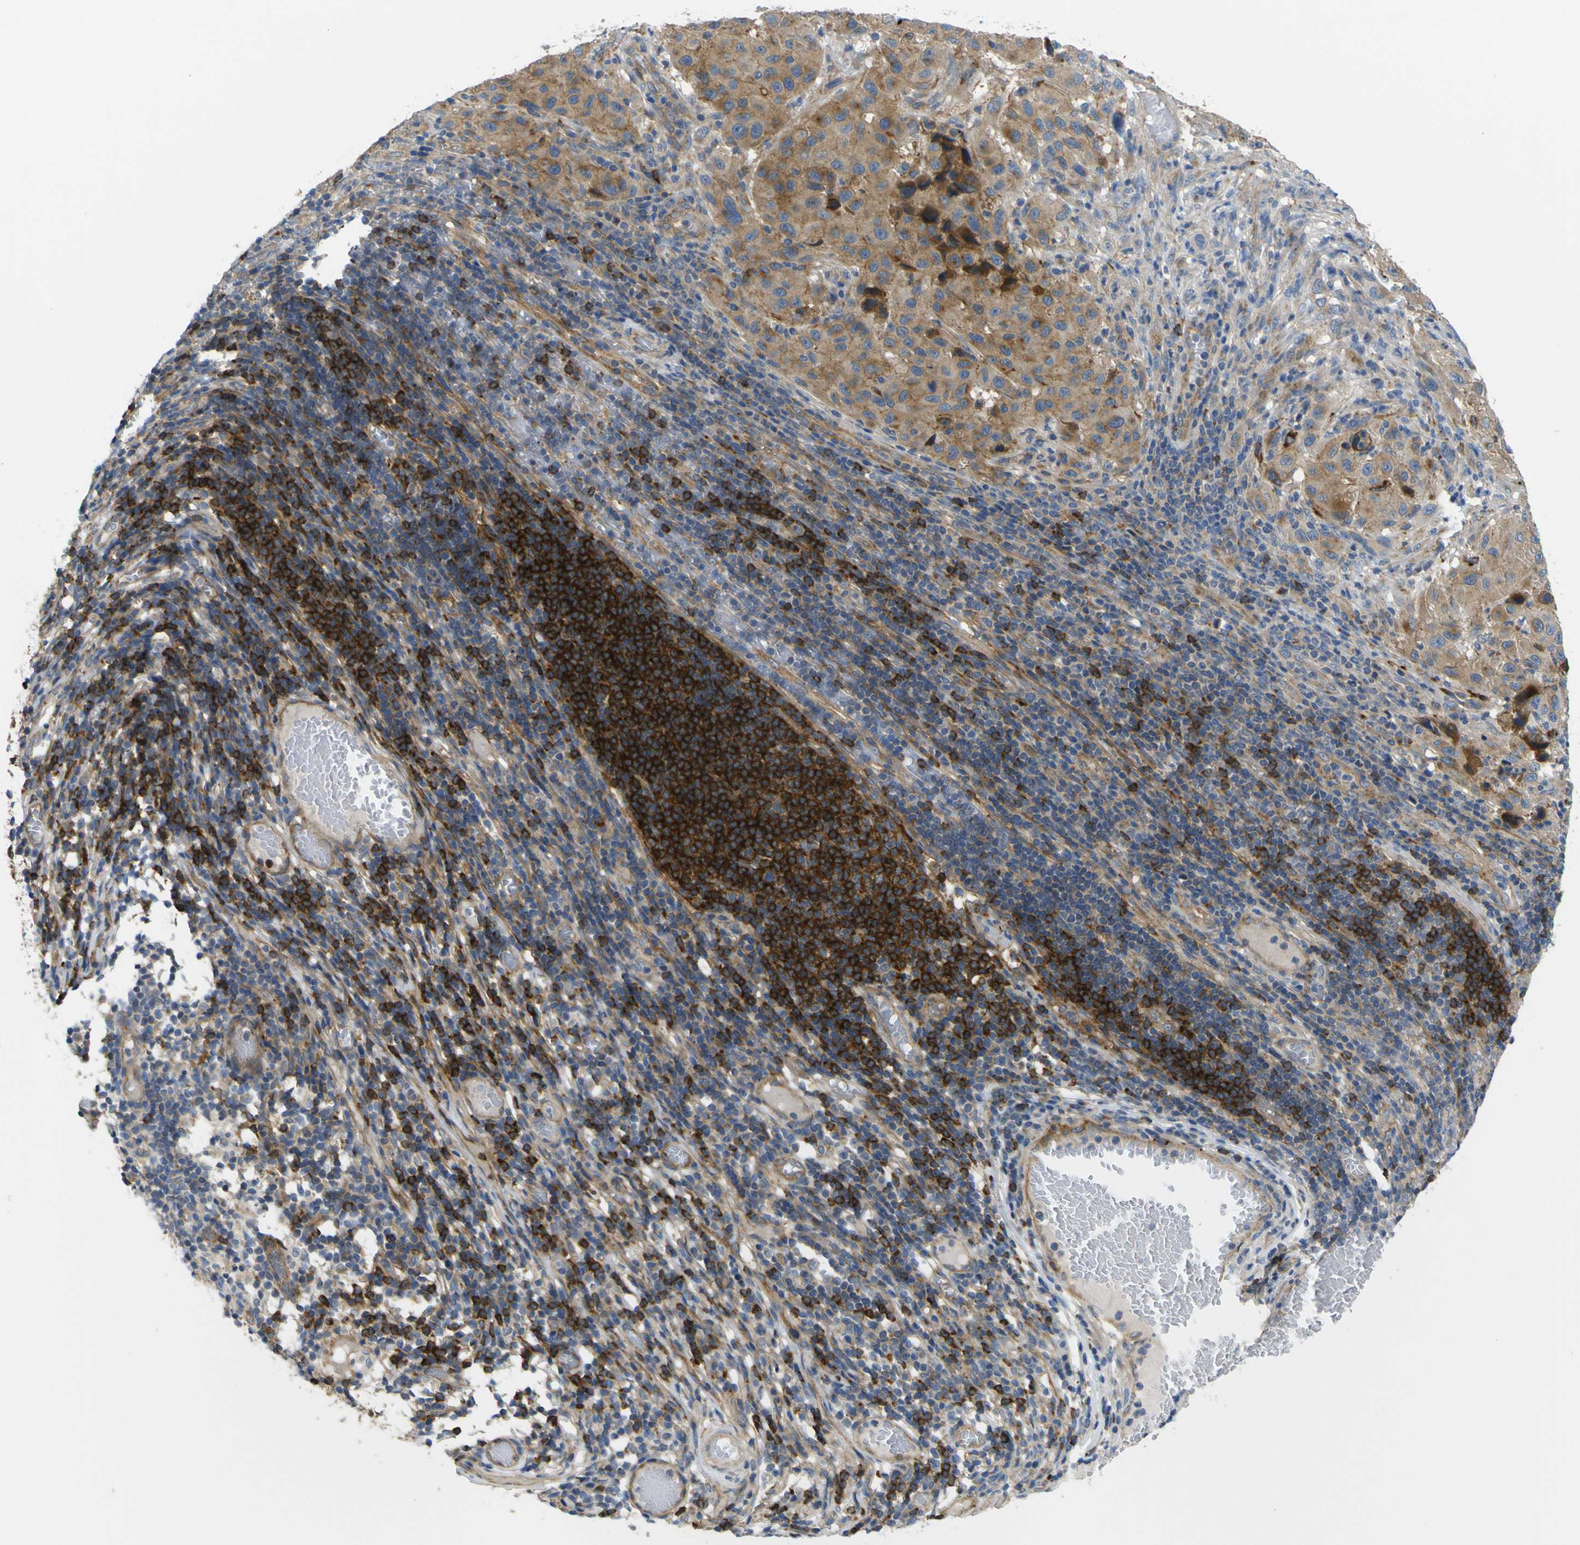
{"staining": {"intensity": "moderate", "quantity": ">75%", "location": "cytoplasmic/membranous"}, "tissue": "melanoma", "cell_type": "Tumor cells", "image_type": "cancer", "snomed": [{"axis": "morphology", "description": "Malignant melanoma, Metastatic site"}, {"axis": "topography", "description": "Lymph node"}], "caption": "Protein expression analysis of human malignant melanoma (metastatic site) reveals moderate cytoplasmic/membranous expression in approximately >75% of tumor cells.", "gene": "SYPL1", "patient": {"sex": "male", "age": 61}}